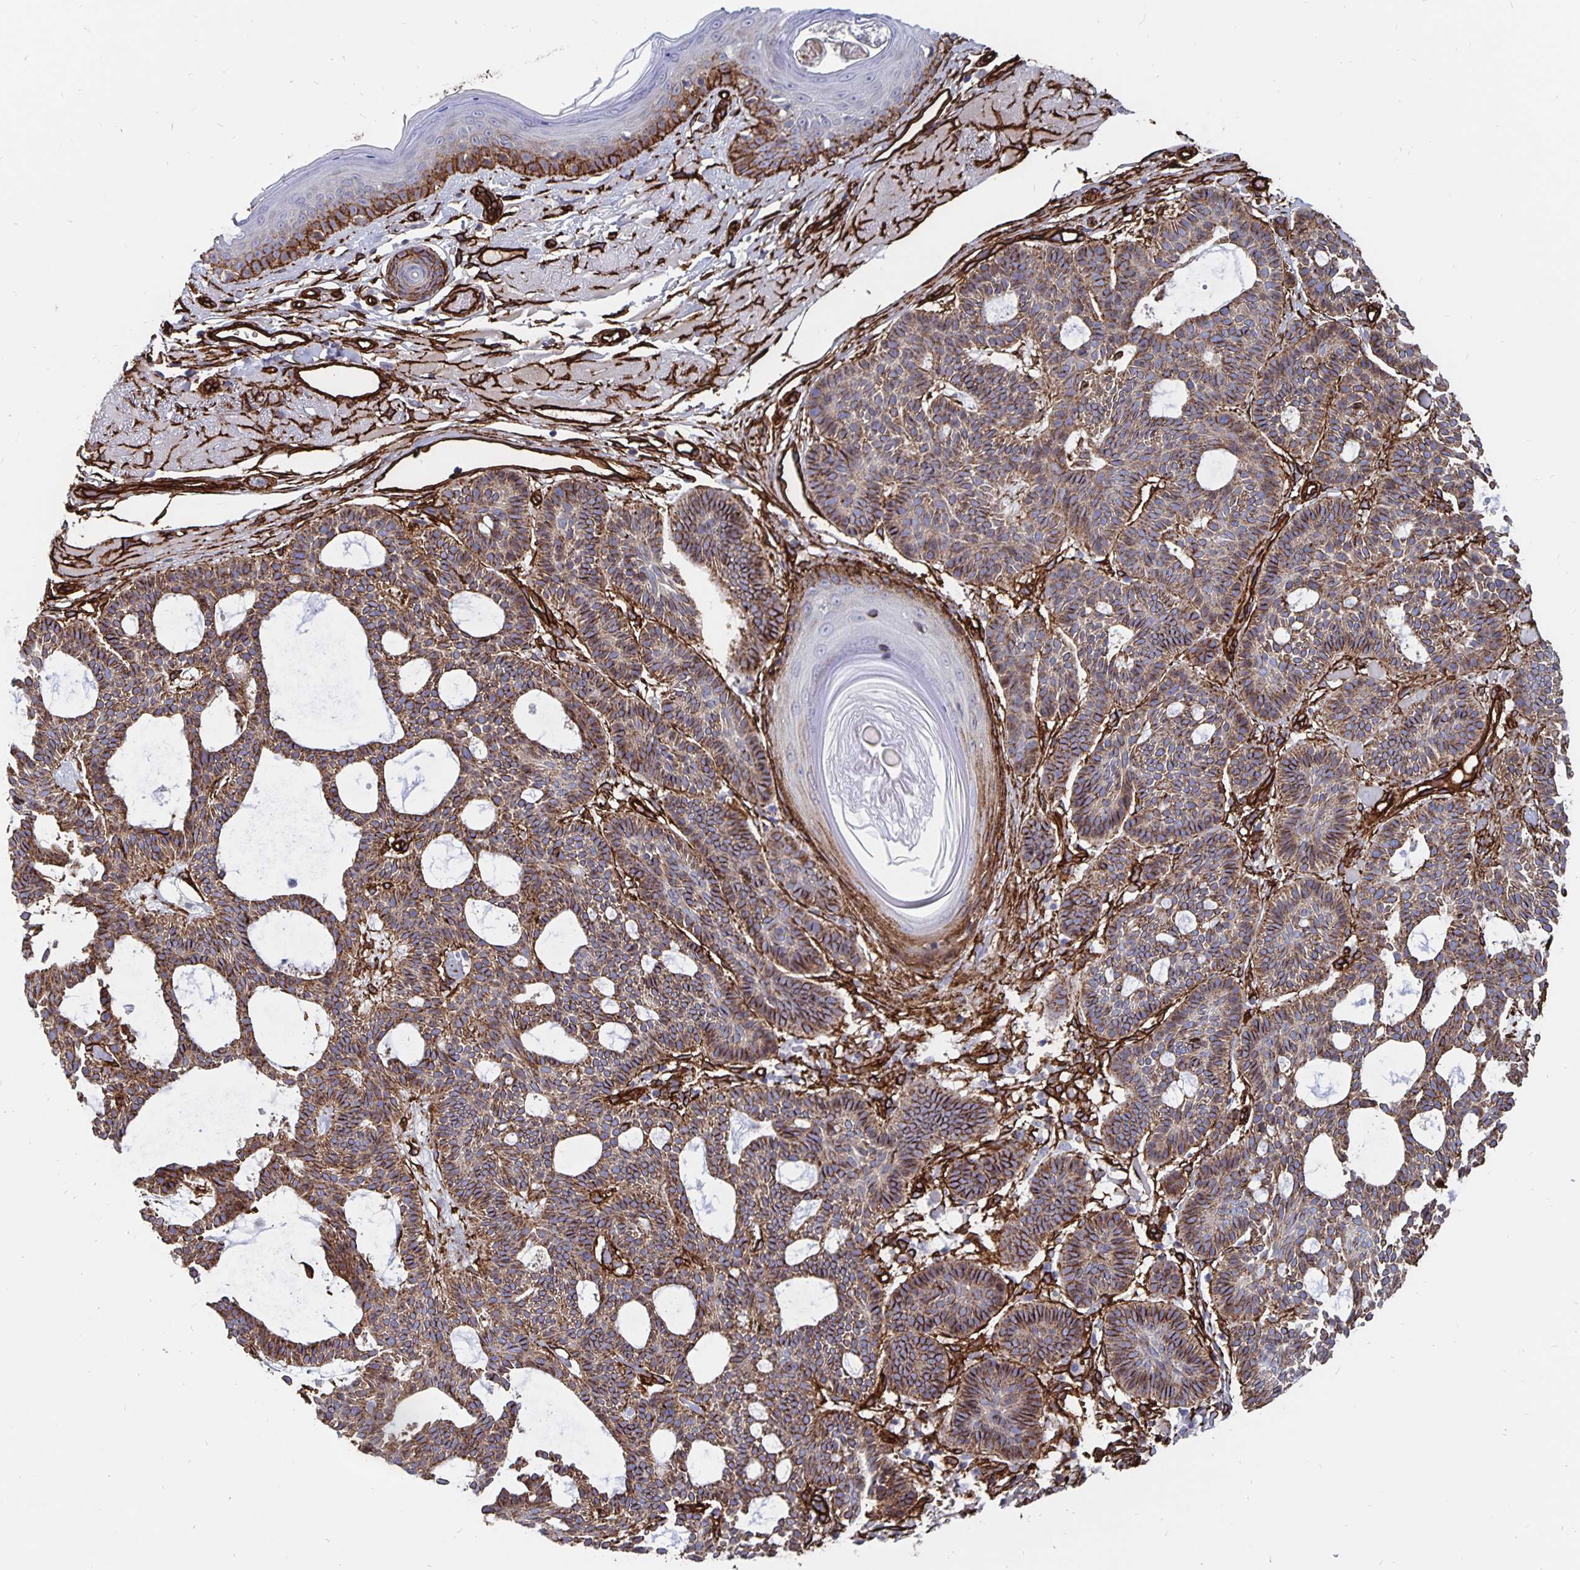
{"staining": {"intensity": "moderate", "quantity": ">75%", "location": "cytoplasmic/membranous"}, "tissue": "skin cancer", "cell_type": "Tumor cells", "image_type": "cancer", "snomed": [{"axis": "morphology", "description": "Basal cell carcinoma"}, {"axis": "topography", "description": "Skin"}], "caption": "DAB (3,3'-diaminobenzidine) immunohistochemical staining of human skin cancer reveals moderate cytoplasmic/membranous protein positivity in about >75% of tumor cells. Nuclei are stained in blue.", "gene": "DCHS2", "patient": {"sex": "male", "age": 85}}